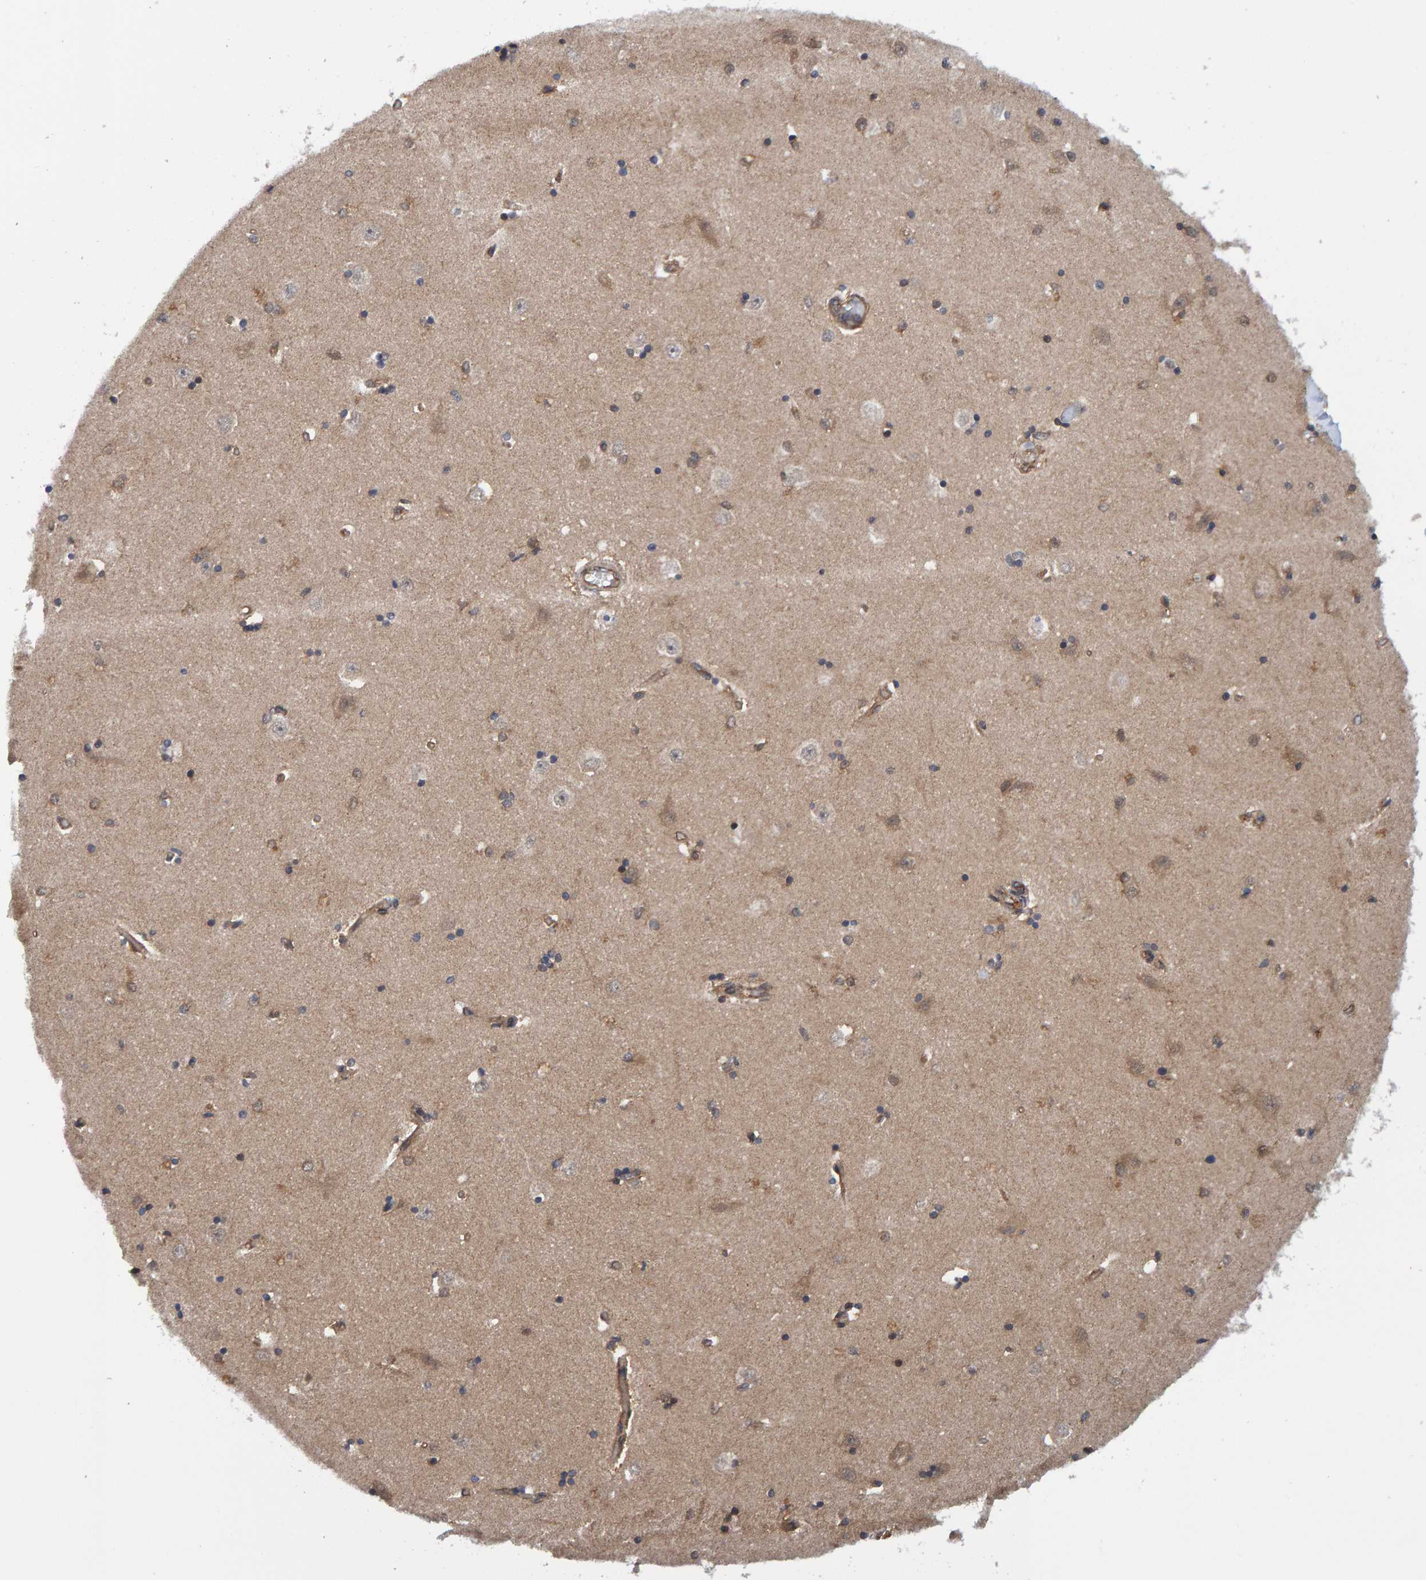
{"staining": {"intensity": "moderate", "quantity": "<25%", "location": "cytoplasmic/membranous"}, "tissue": "hippocampus", "cell_type": "Glial cells", "image_type": "normal", "snomed": [{"axis": "morphology", "description": "Normal tissue, NOS"}, {"axis": "topography", "description": "Hippocampus"}], "caption": "Protein expression analysis of normal hippocampus exhibits moderate cytoplasmic/membranous staining in about <25% of glial cells.", "gene": "SCRN2", "patient": {"sex": "male", "age": 45}}